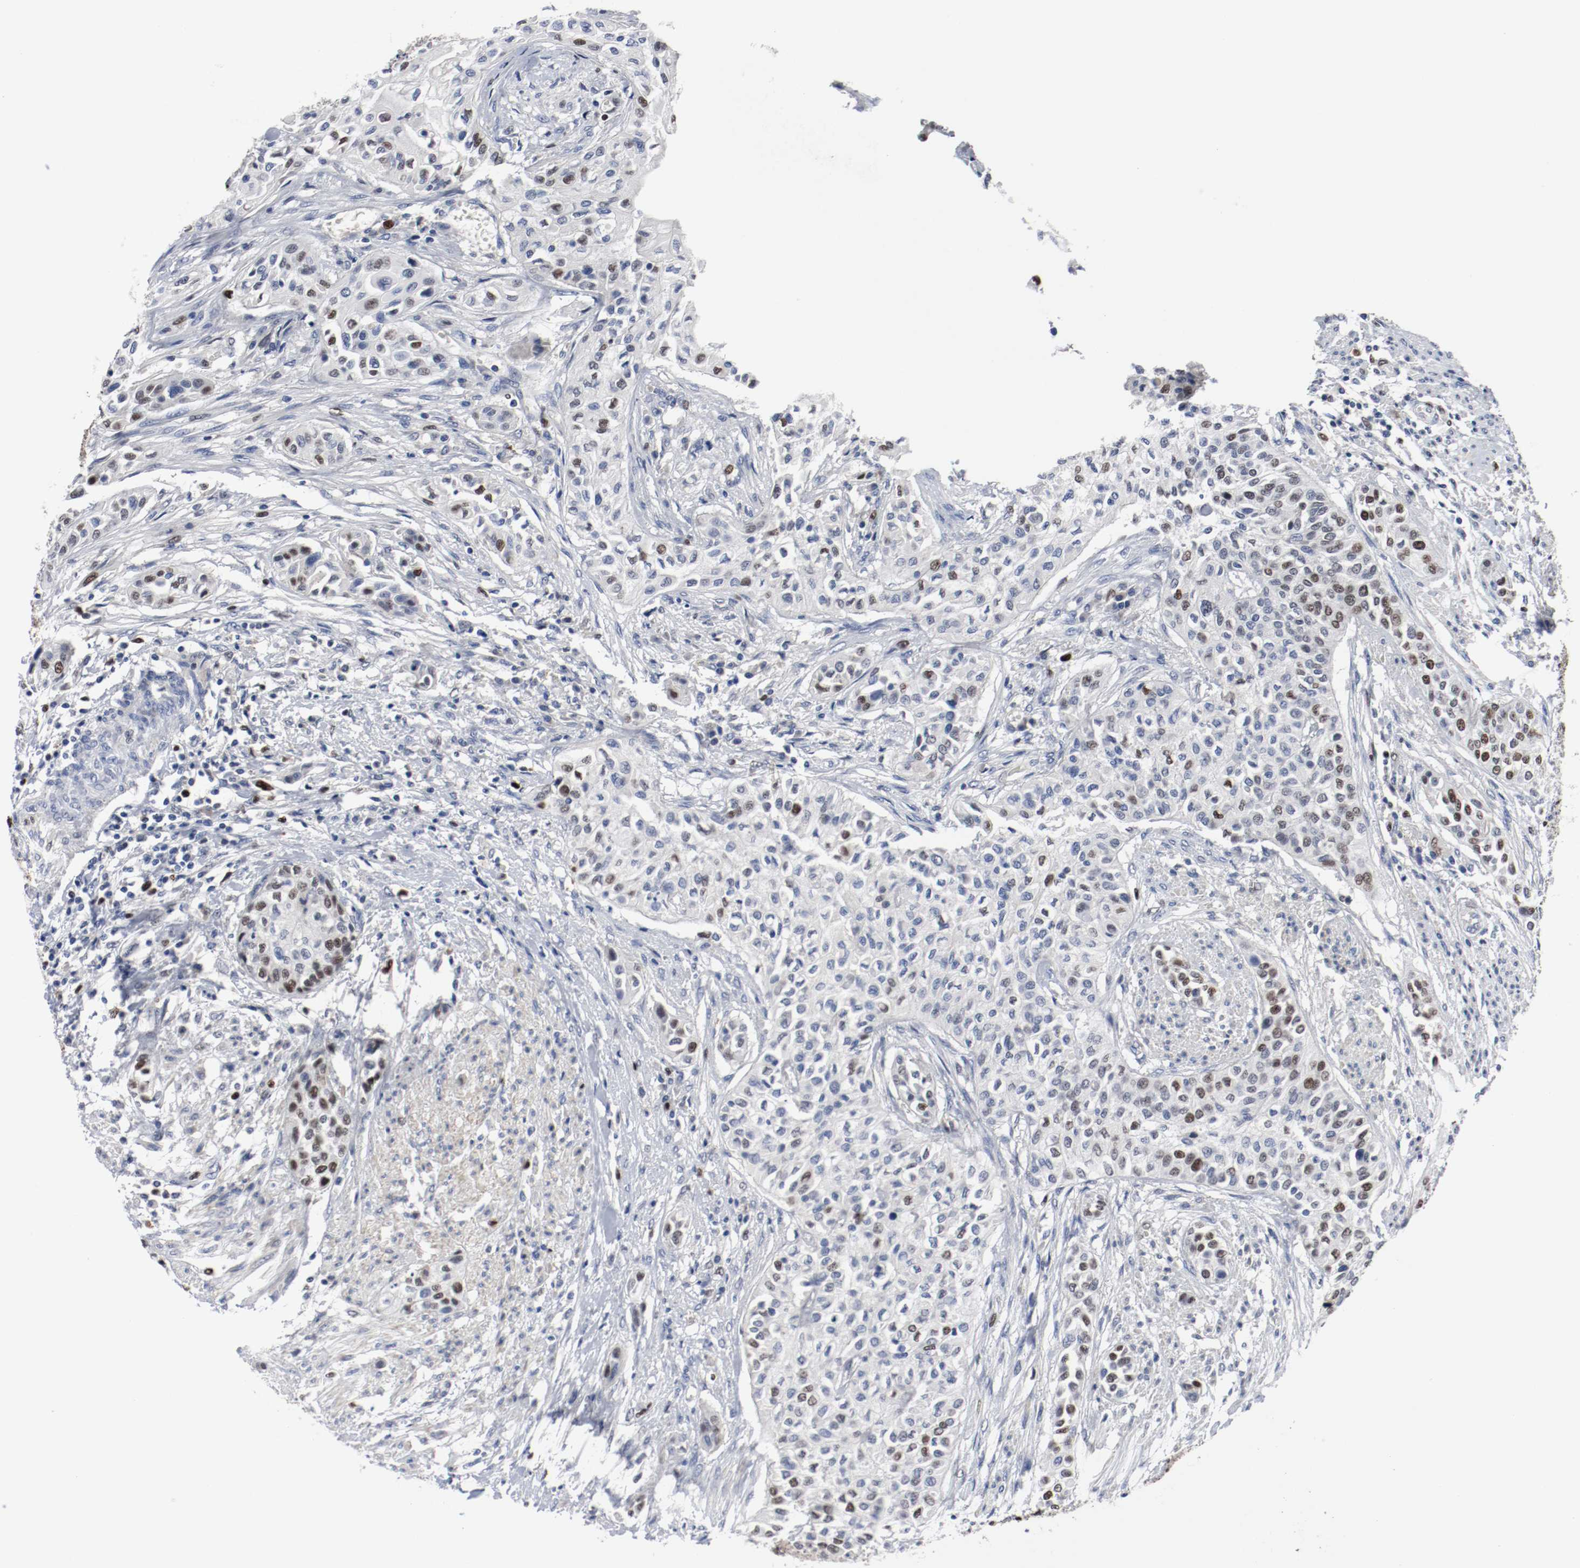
{"staining": {"intensity": "moderate", "quantity": "25%-75%", "location": "nuclear"}, "tissue": "urothelial cancer", "cell_type": "Tumor cells", "image_type": "cancer", "snomed": [{"axis": "morphology", "description": "Urothelial carcinoma, High grade"}, {"axis": "topography", "description": "Urinary bladder"}], "caption": "Protein expression analysis of human urothelial cancer reveals moderate nuclear staining in about 25%-75% of tumor cells.", "gene": "MCM6", "patient": {"sex": "male", "age": 74}}